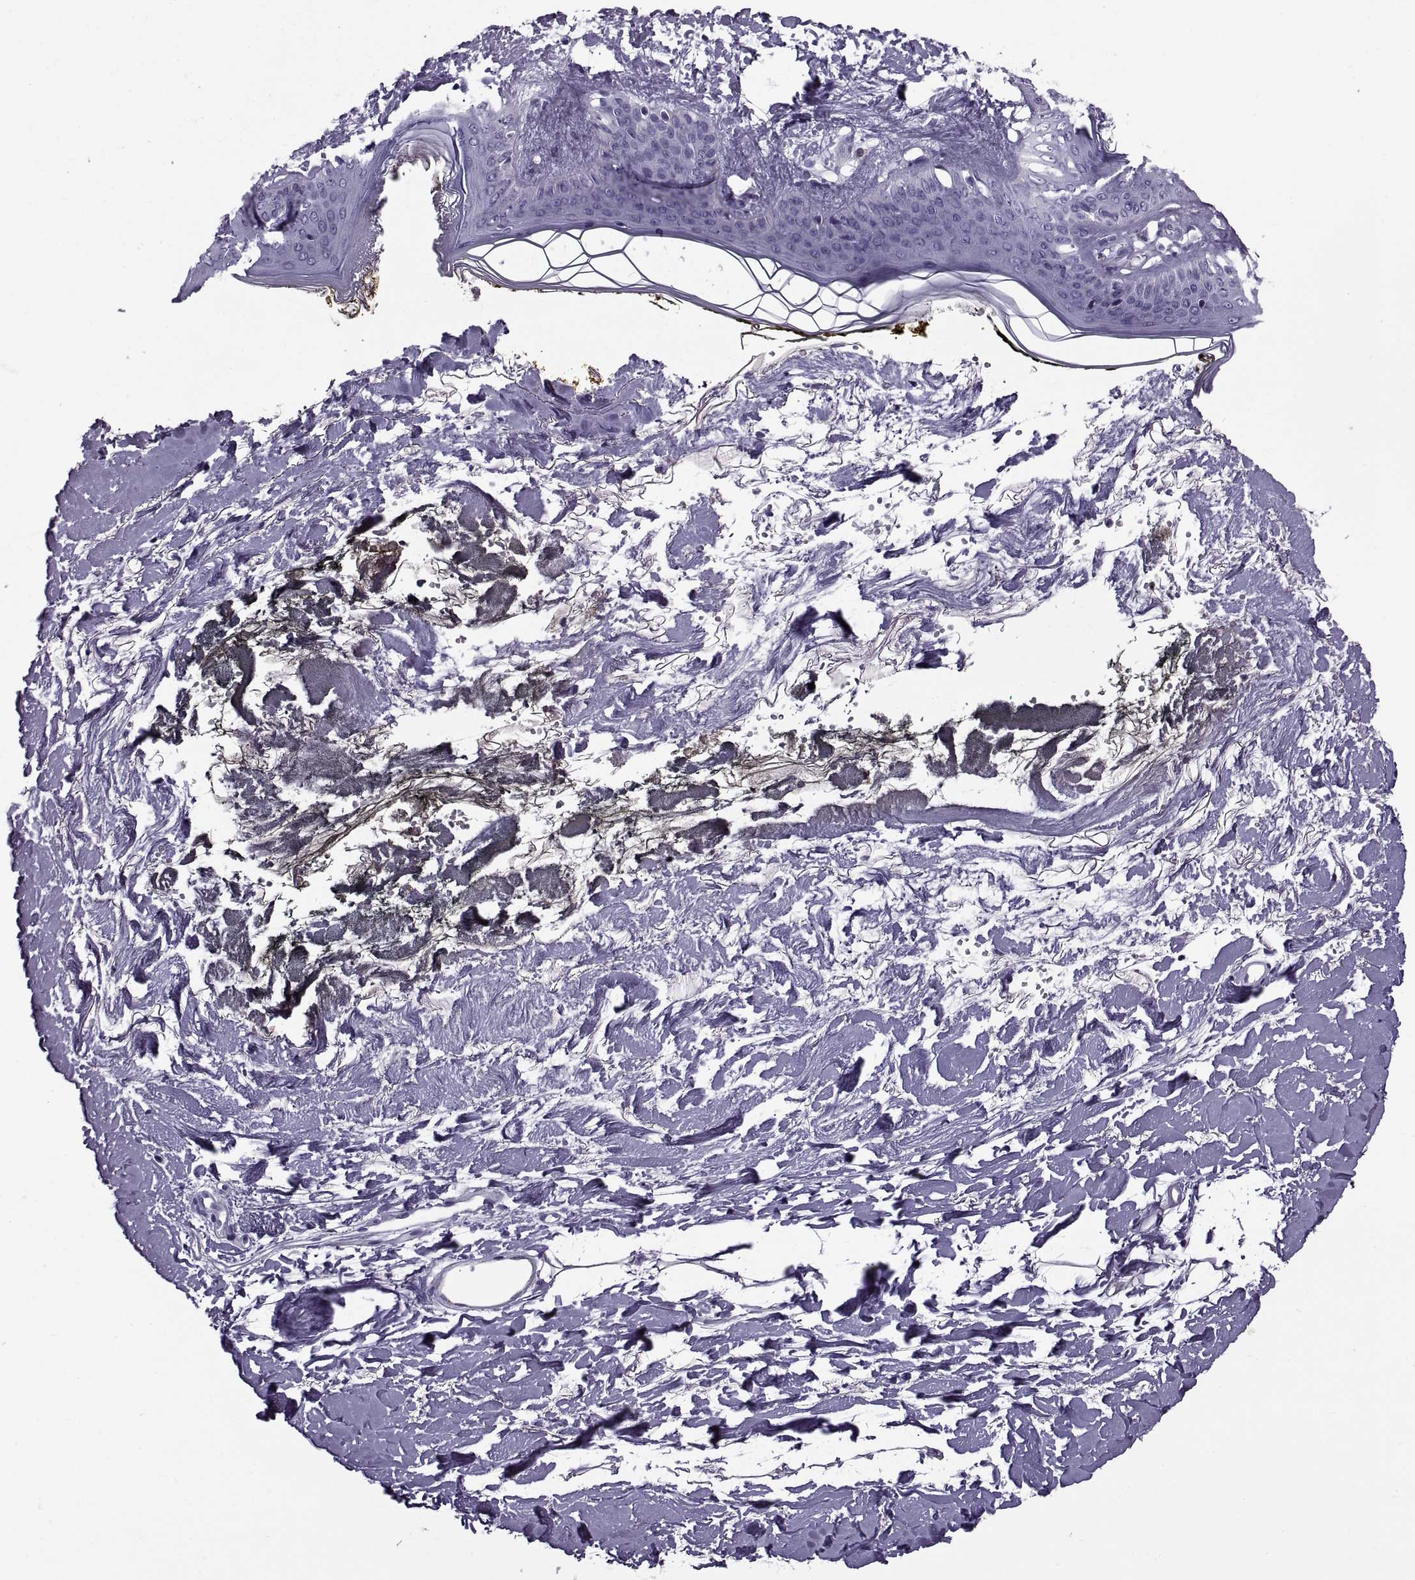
{"staining": {"intensity": "negative", "quantity": "none", "location": "none"}, "tissue": "skin", "cell_type": "Fibroblasts", "image_type": "normal", "snomed": [{"axis": "morphology", "description": "Normal tissue, NOS"}, {"axis": "topography", "description": "Skin"}], "caption": "IHC histopathology image of unremarkable skin stained for a protein (brown), which exhibits no positivity in fibroblasts. Brightfield microscopy of immunohistochemistry stained with DAB (brown) and hematoxylin (blue), captured at high magnification.", "gene": "CALCR", "patient": {"sex": "female", "age": 34}}